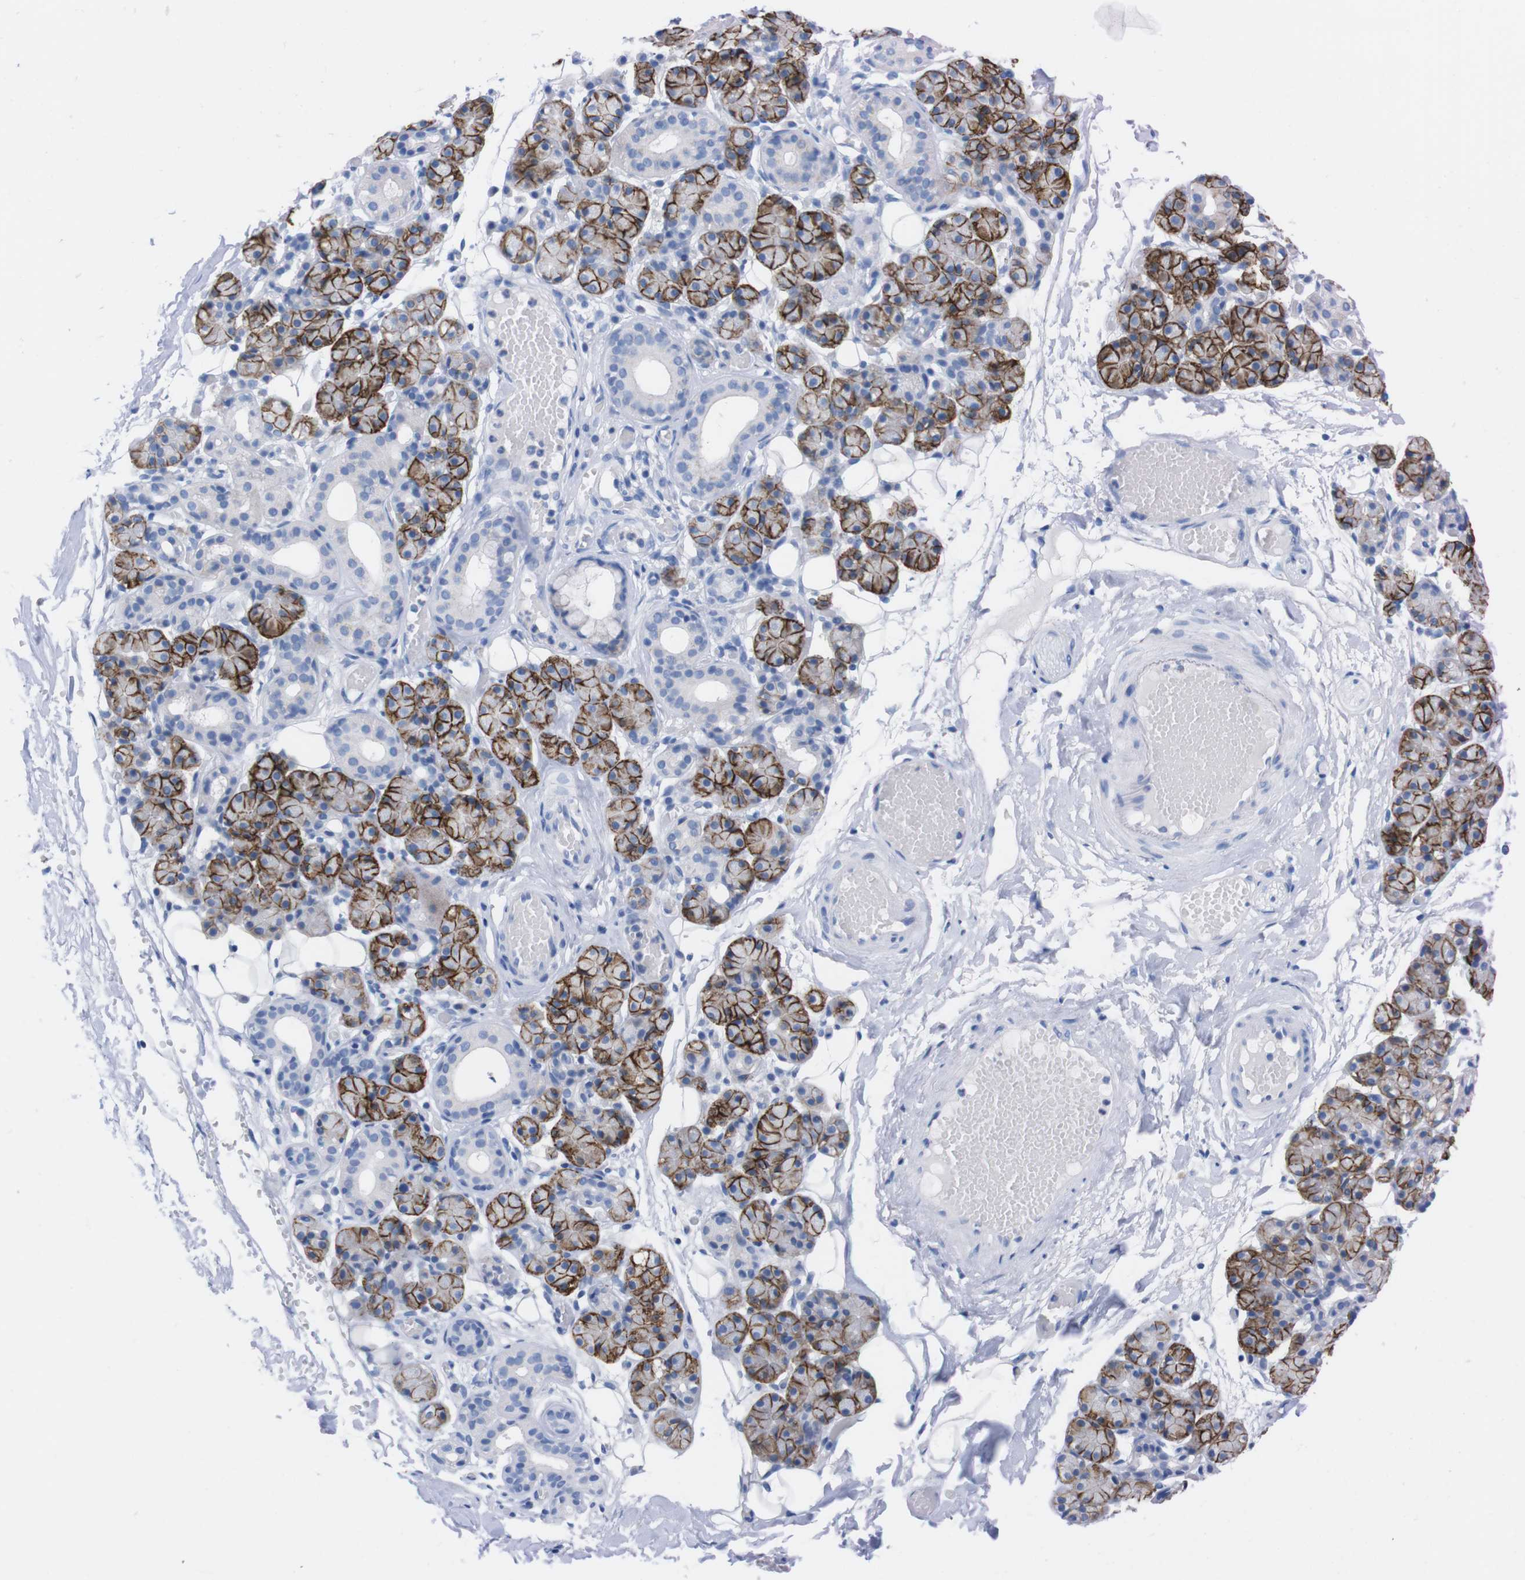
{"staining": {"intensity": "strong", "quantity": "25%-75%", "location": "cytoplasmic/membranous"}, "tissue": "salivary gland", "cell_type": "Glandular cells", "image_type": "normal", "snomed": [{"axis": "morphology", "description": "Normal tissue, NOS"}, {"axis": "topography", "description": "Salivary gland"}], "caption": "Immunohistochemistry histopathology image of normal salivary gland: human salivary gland stained using IHC demonstrates high levels of strong protein expression localized specifically in the cytoplasmic/membranous of glandular cells, appearing as a cytoplasmic/membranous brown color.", "gene": "TMEM243", "patient": {"sex": "male", "age": 63}}